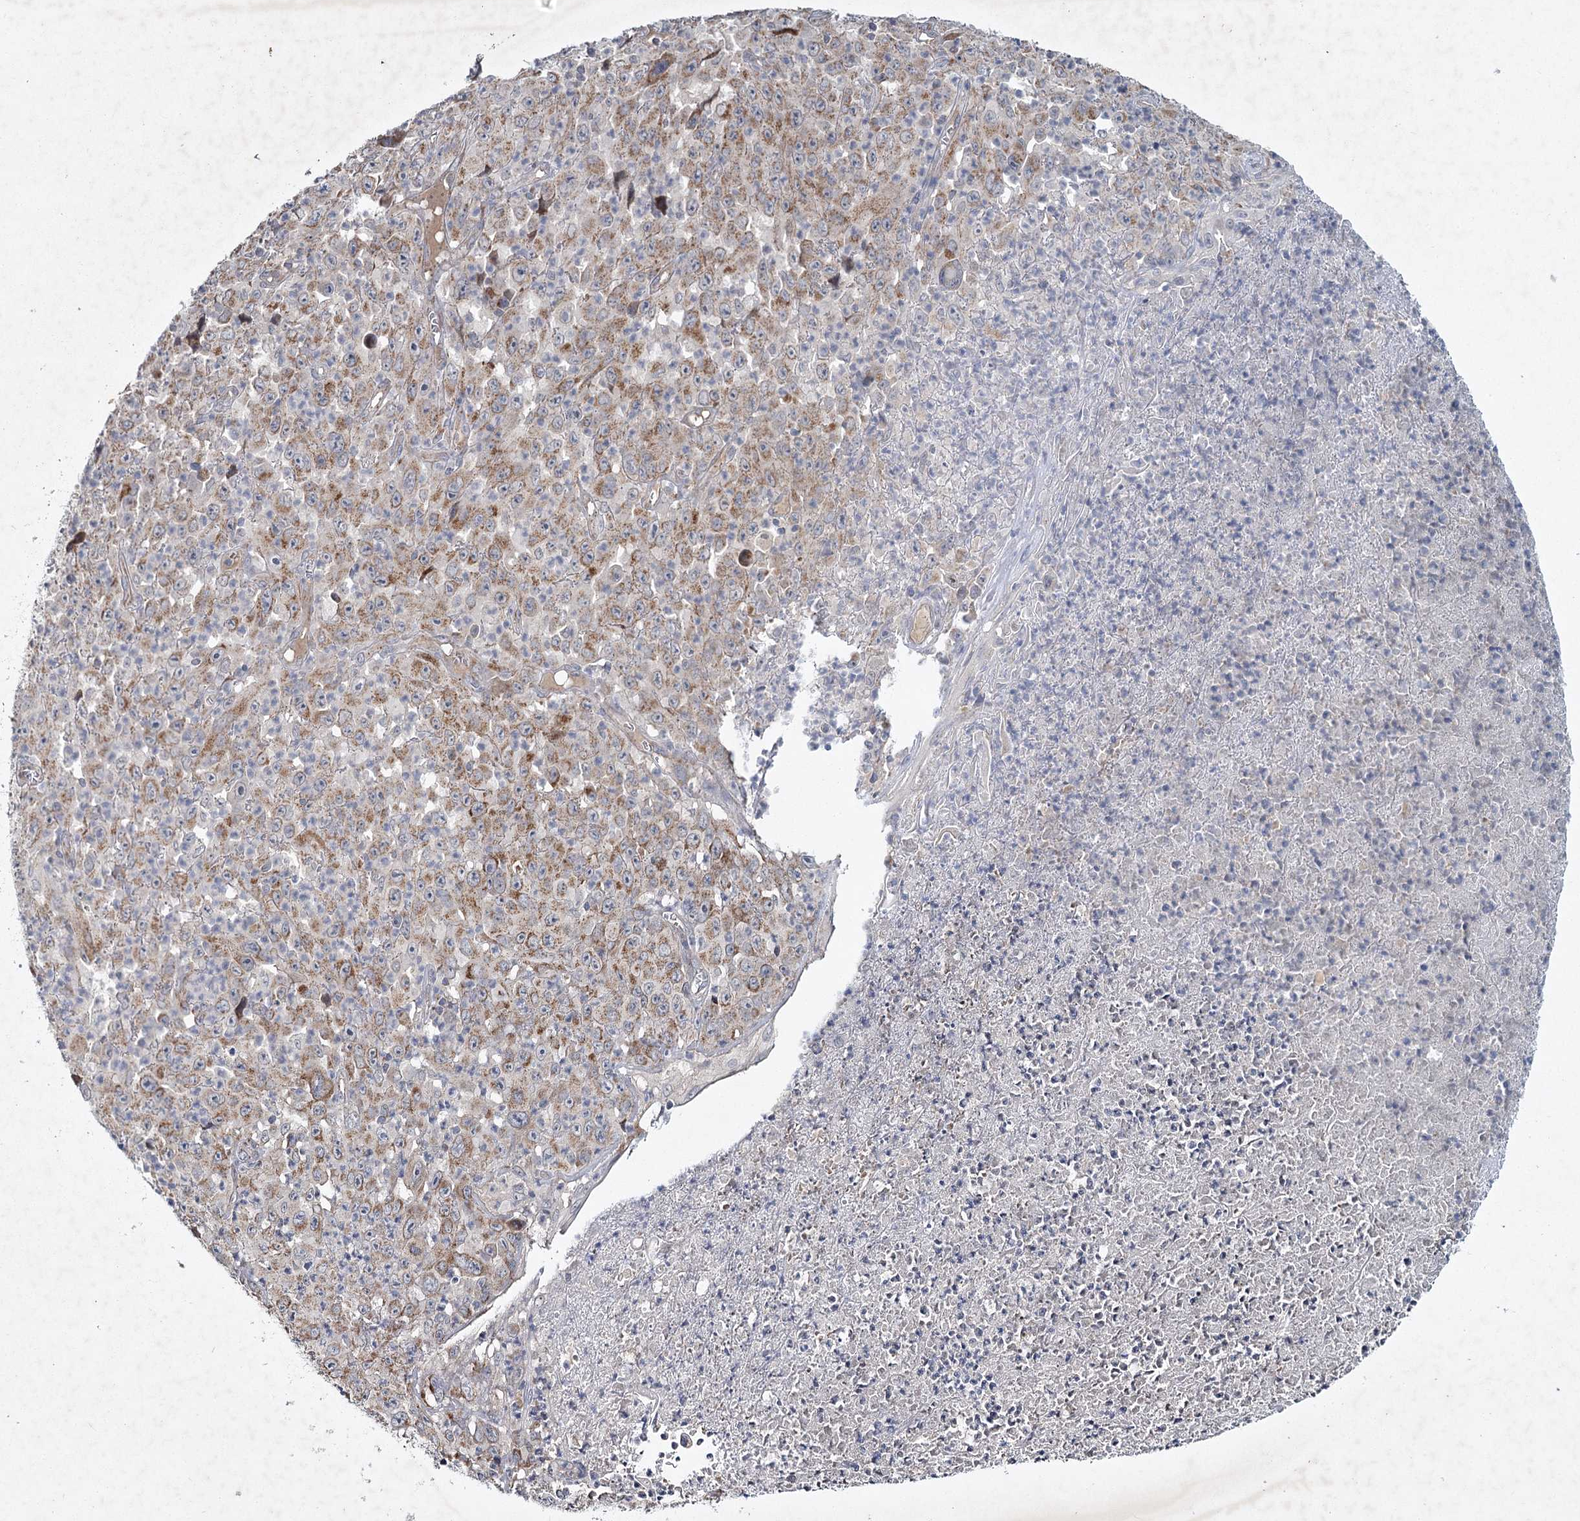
{"staining": {"intensity": "moderate", "quantity": "<25%", "location": "cytoplasmic/membranous"}, "tissue": "melanoma", "cell_type": "Tumor cells", "image_type": "cancer", "snomed": [{"axis": "morphology", "description": "Malignant melanoma, Metastatic site"}, {"axis": "topography", "description": "Skin"}], "caption": "Moderate cytoplasmic/membranous protein positivity is present in approximately <25% of tumor cells in malignant melanoma (metastatic site).", "gene": "MRPL44", "patient": {"sex": "female", "age": 56}}